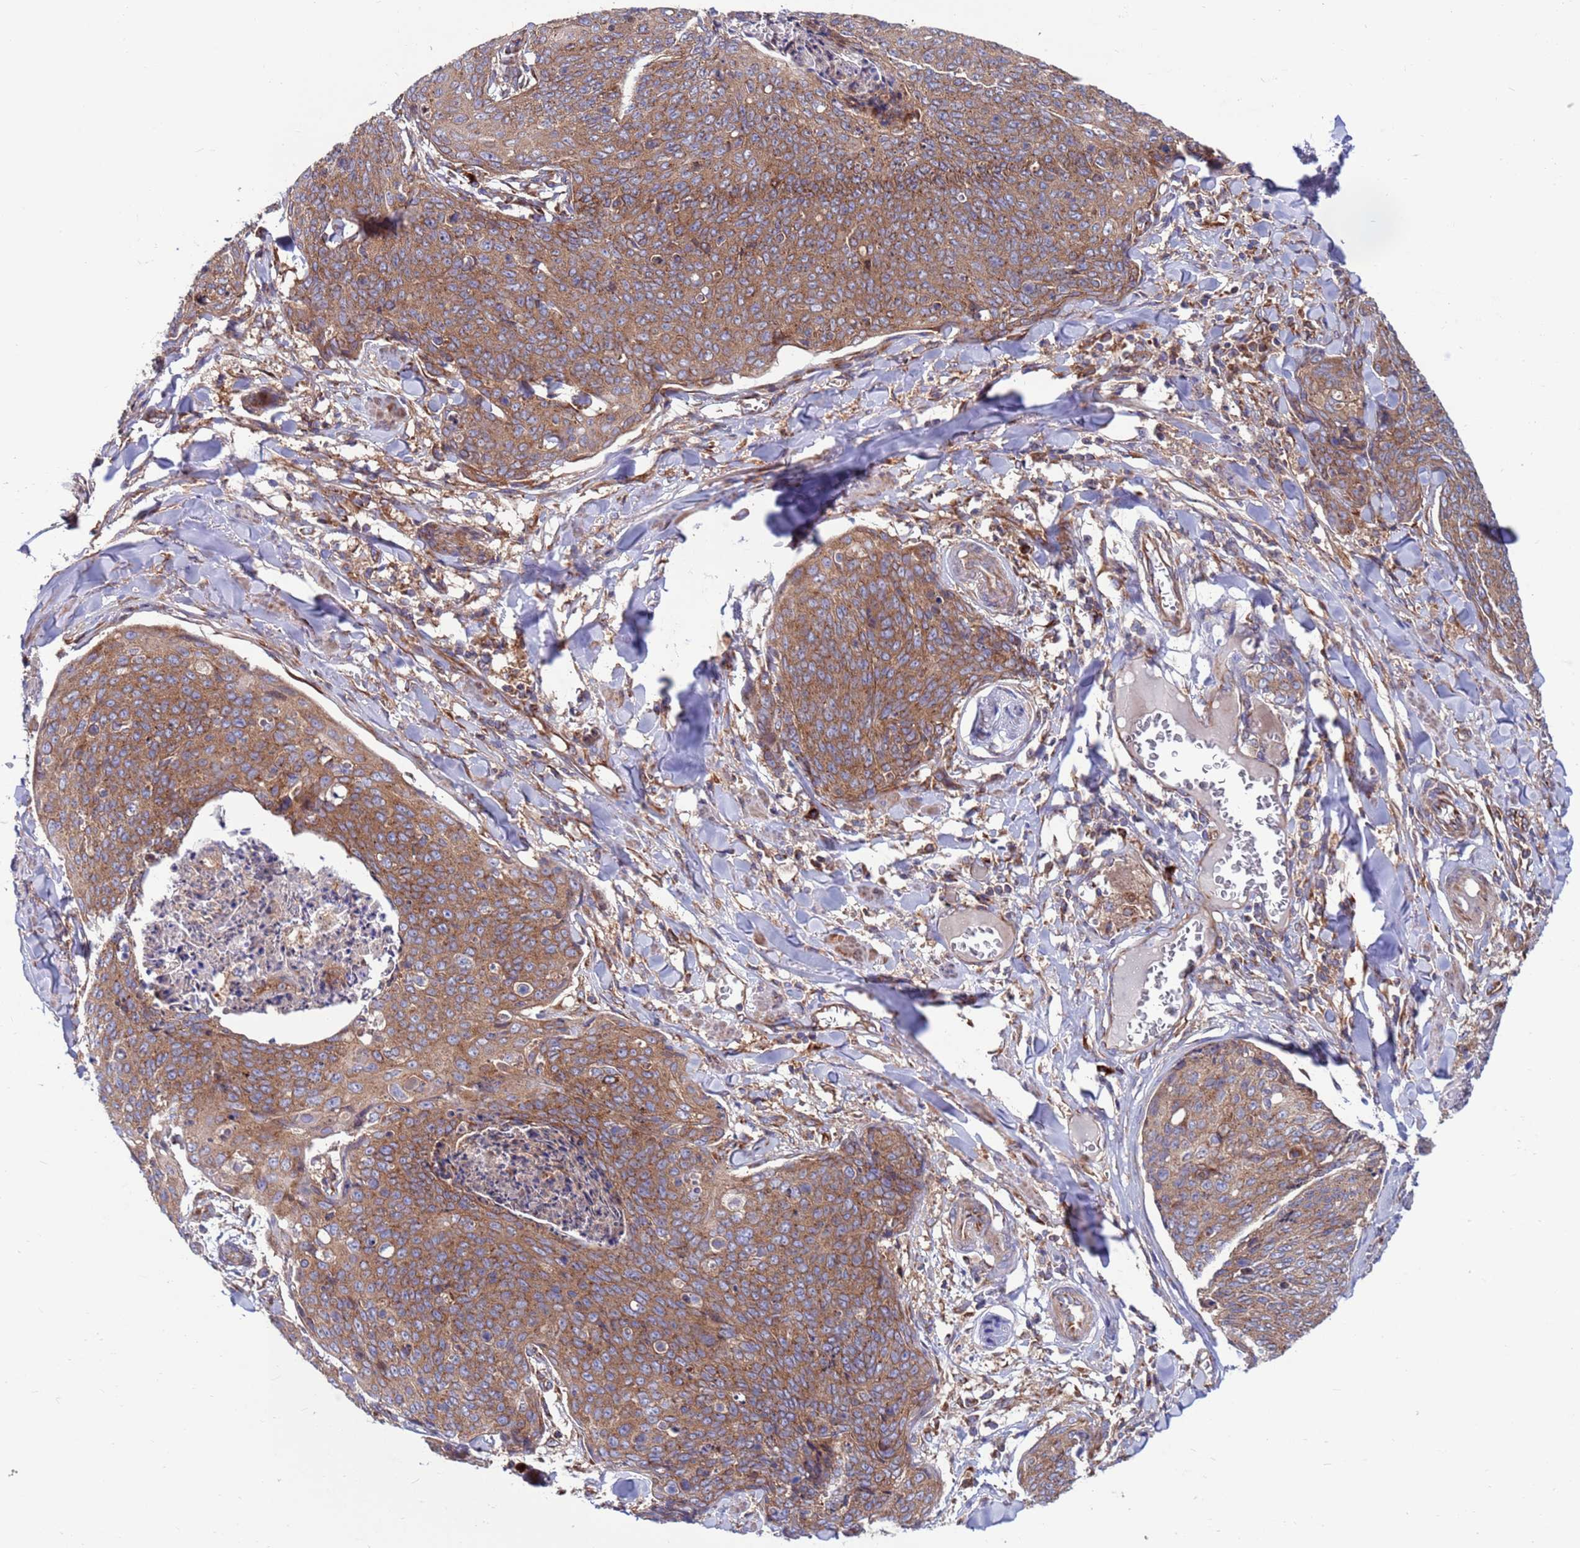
{"staining": {"intensity": "moderate", "quantity": ">75%", "location": "cytoplasmic/membranous"}, "tissue": "skin cancer", "cell_type": "Tumor cells", "image_type": "cancer", "snomed": [{"axis": "morphology", "description": "Squamous cell carcinoma, NOS"}, {"axis": "topography", "description": "Skin"}, {"axis": "topography", "description": "Vulva"}], "caption": "Skin squamous cell carcinoma was stained to show a protein in brown. There is medium levels of moderate cytoplasmic/membranous staining in about >75% of tumor cells.", "gene": "ZC3HAV1", "patient": {"sex": "female", "age": 85}}